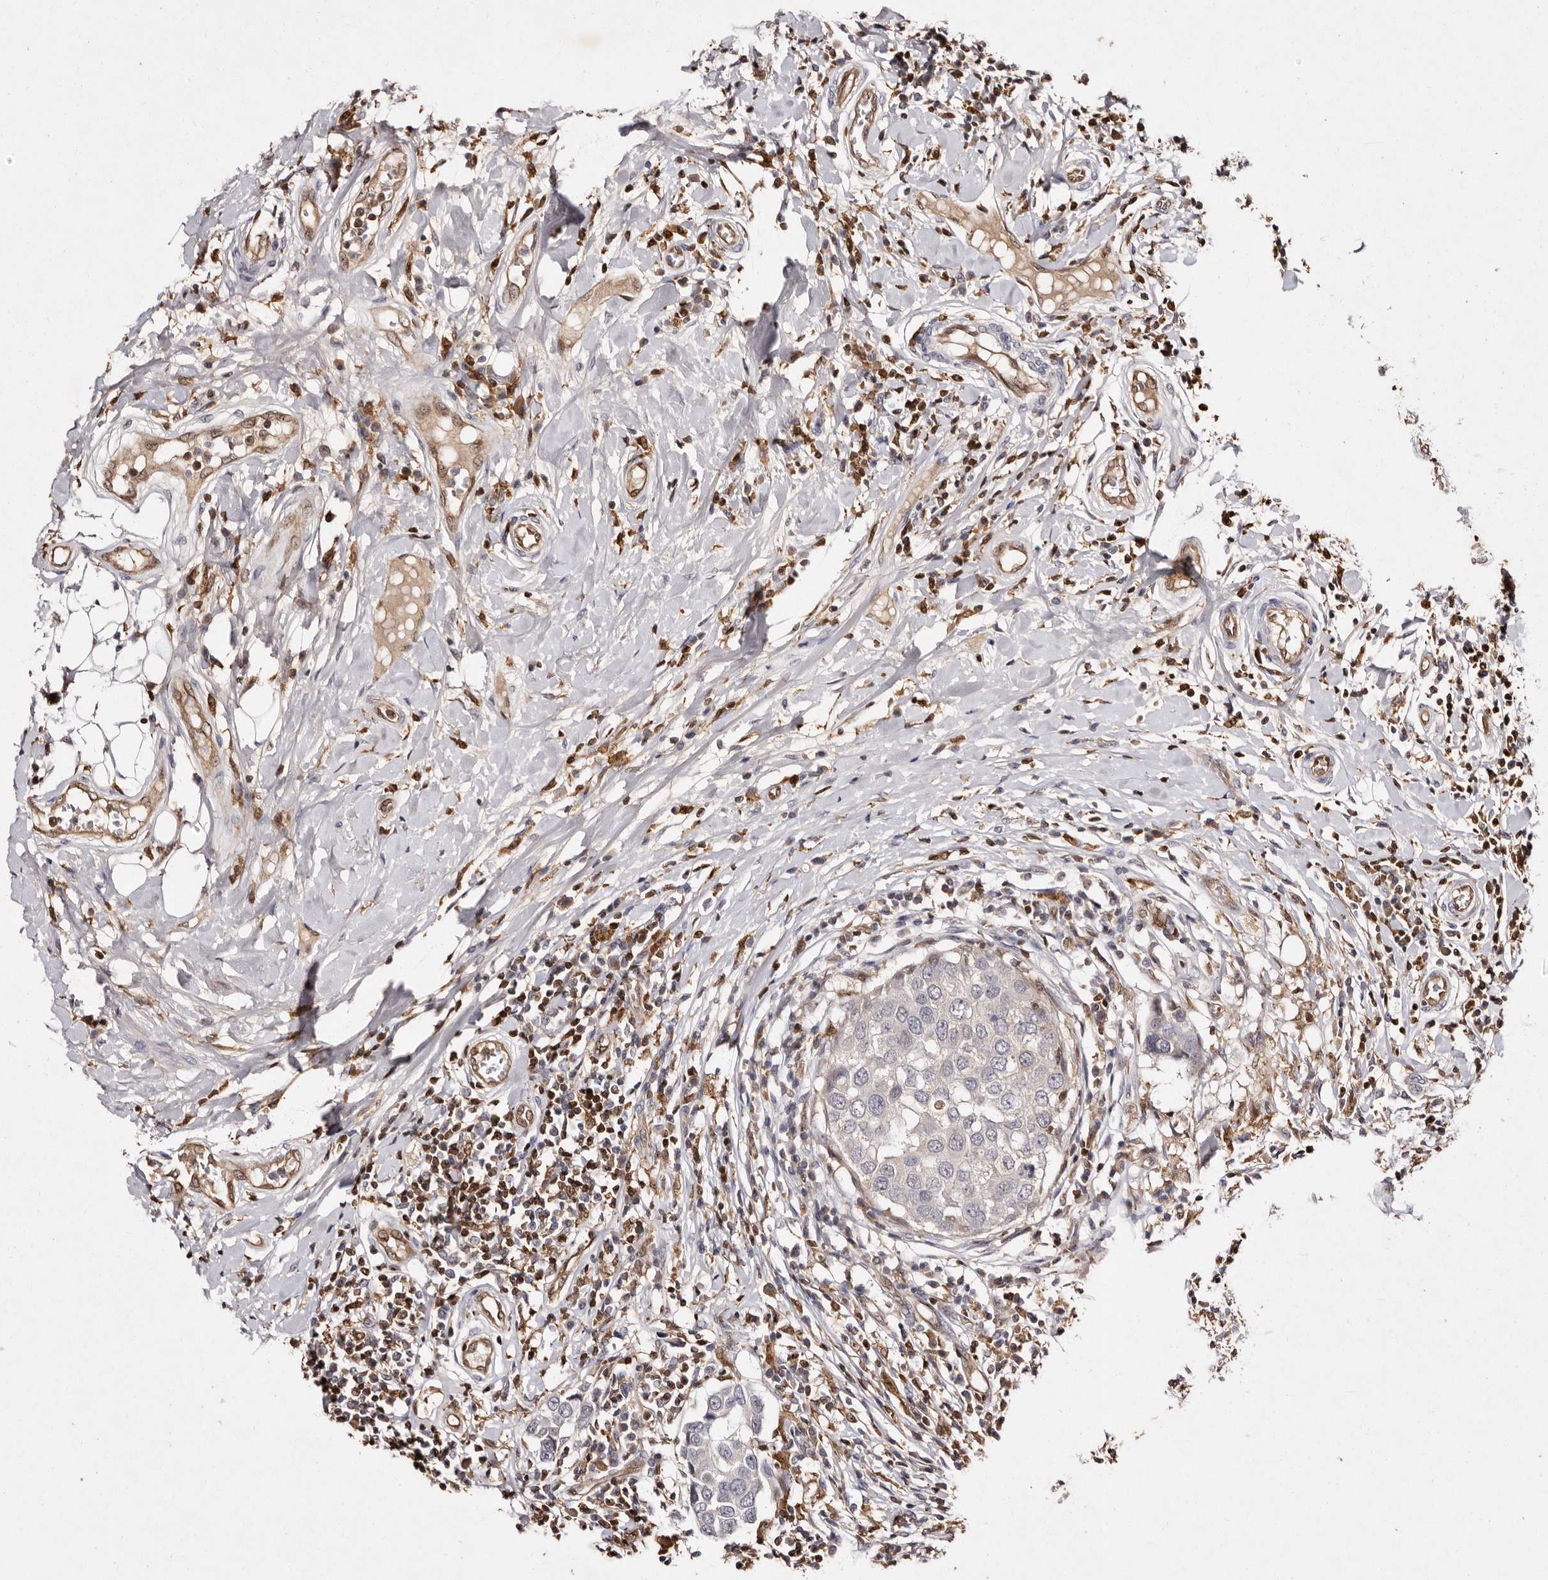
{"staining": {"intensity": "negative", "quantity": "none", "location": "none"}, "tissue": "breast cancer", "cell_type": "Tumor cells", "image_type": "cancer", "snomed": [{"axis": "morphology", "description": "Duct carcinoma"}, {"axis": "topography", "description": "Breast"}], "caption": "High magnification brightfield microscopy of breast infiltrating ductal carcinoma stained with DAB (brown) and counterstained with hematoxylin (blue): tumor cells show no significant positivity. The staining was performed using DAB to visualize the protein expression in brown, while the nuclei were stained in blue with hematoxylin (Magnification: 20x).", "gene": "GIMAP4", "patient": {"sex": "female", "age": 27}}